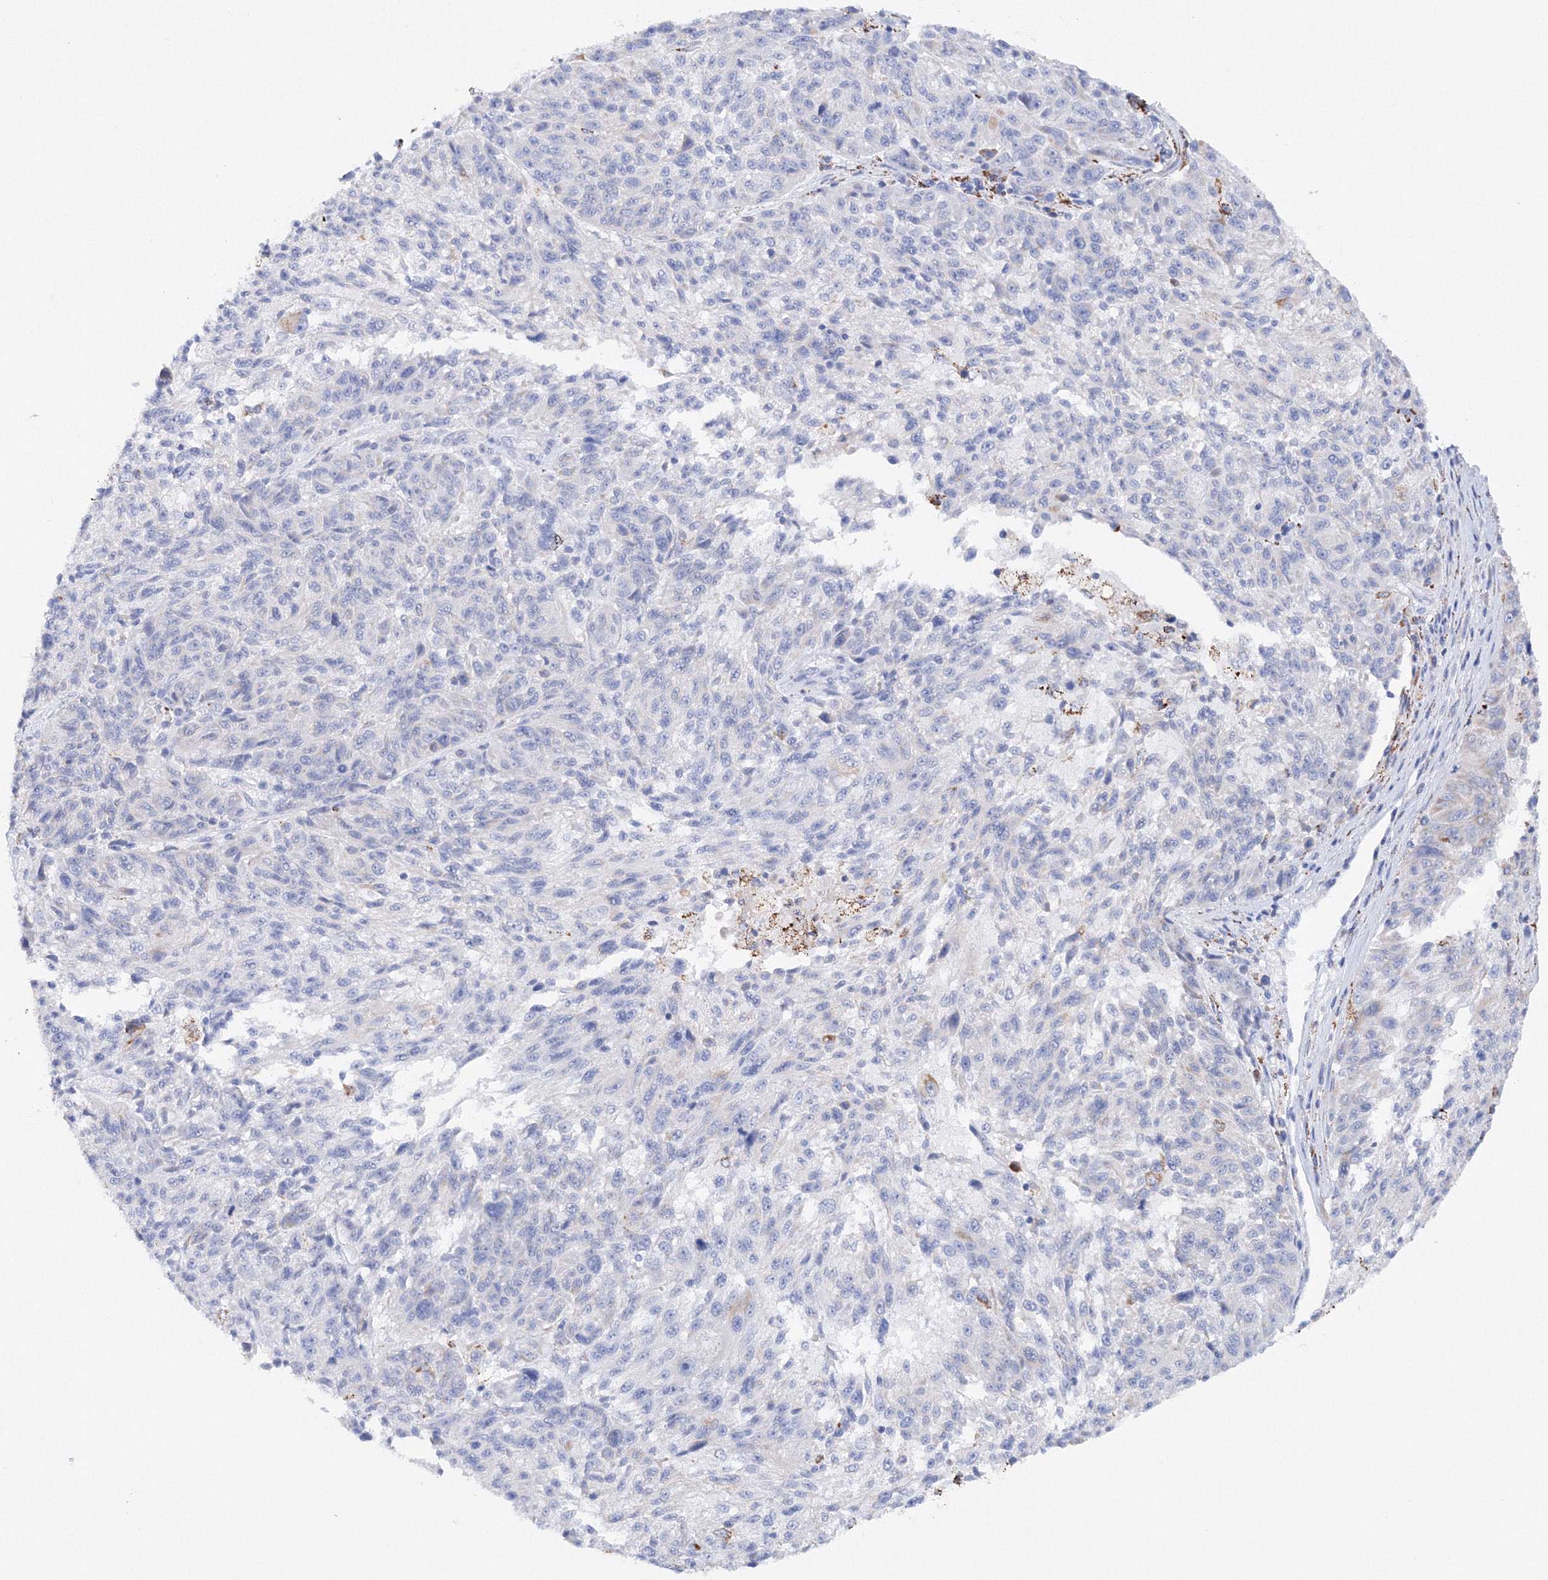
{"staining": {"intensity": "negative", "quantity": "none", "location": "none"}, "tissue": "melanoma", "cell_type": "Tumor cells", "image_type": "cancer", "snomed": [{"axis": "morphology", "description": "Malignant melanoma, NOS"}, {"axis": "topography", "description": "Skin"}], "caption": "Tumor cells show no significant positivity in malignant melanoma.", "gene": "MERTK", "patient": {"sex": "male", "age": 53}}